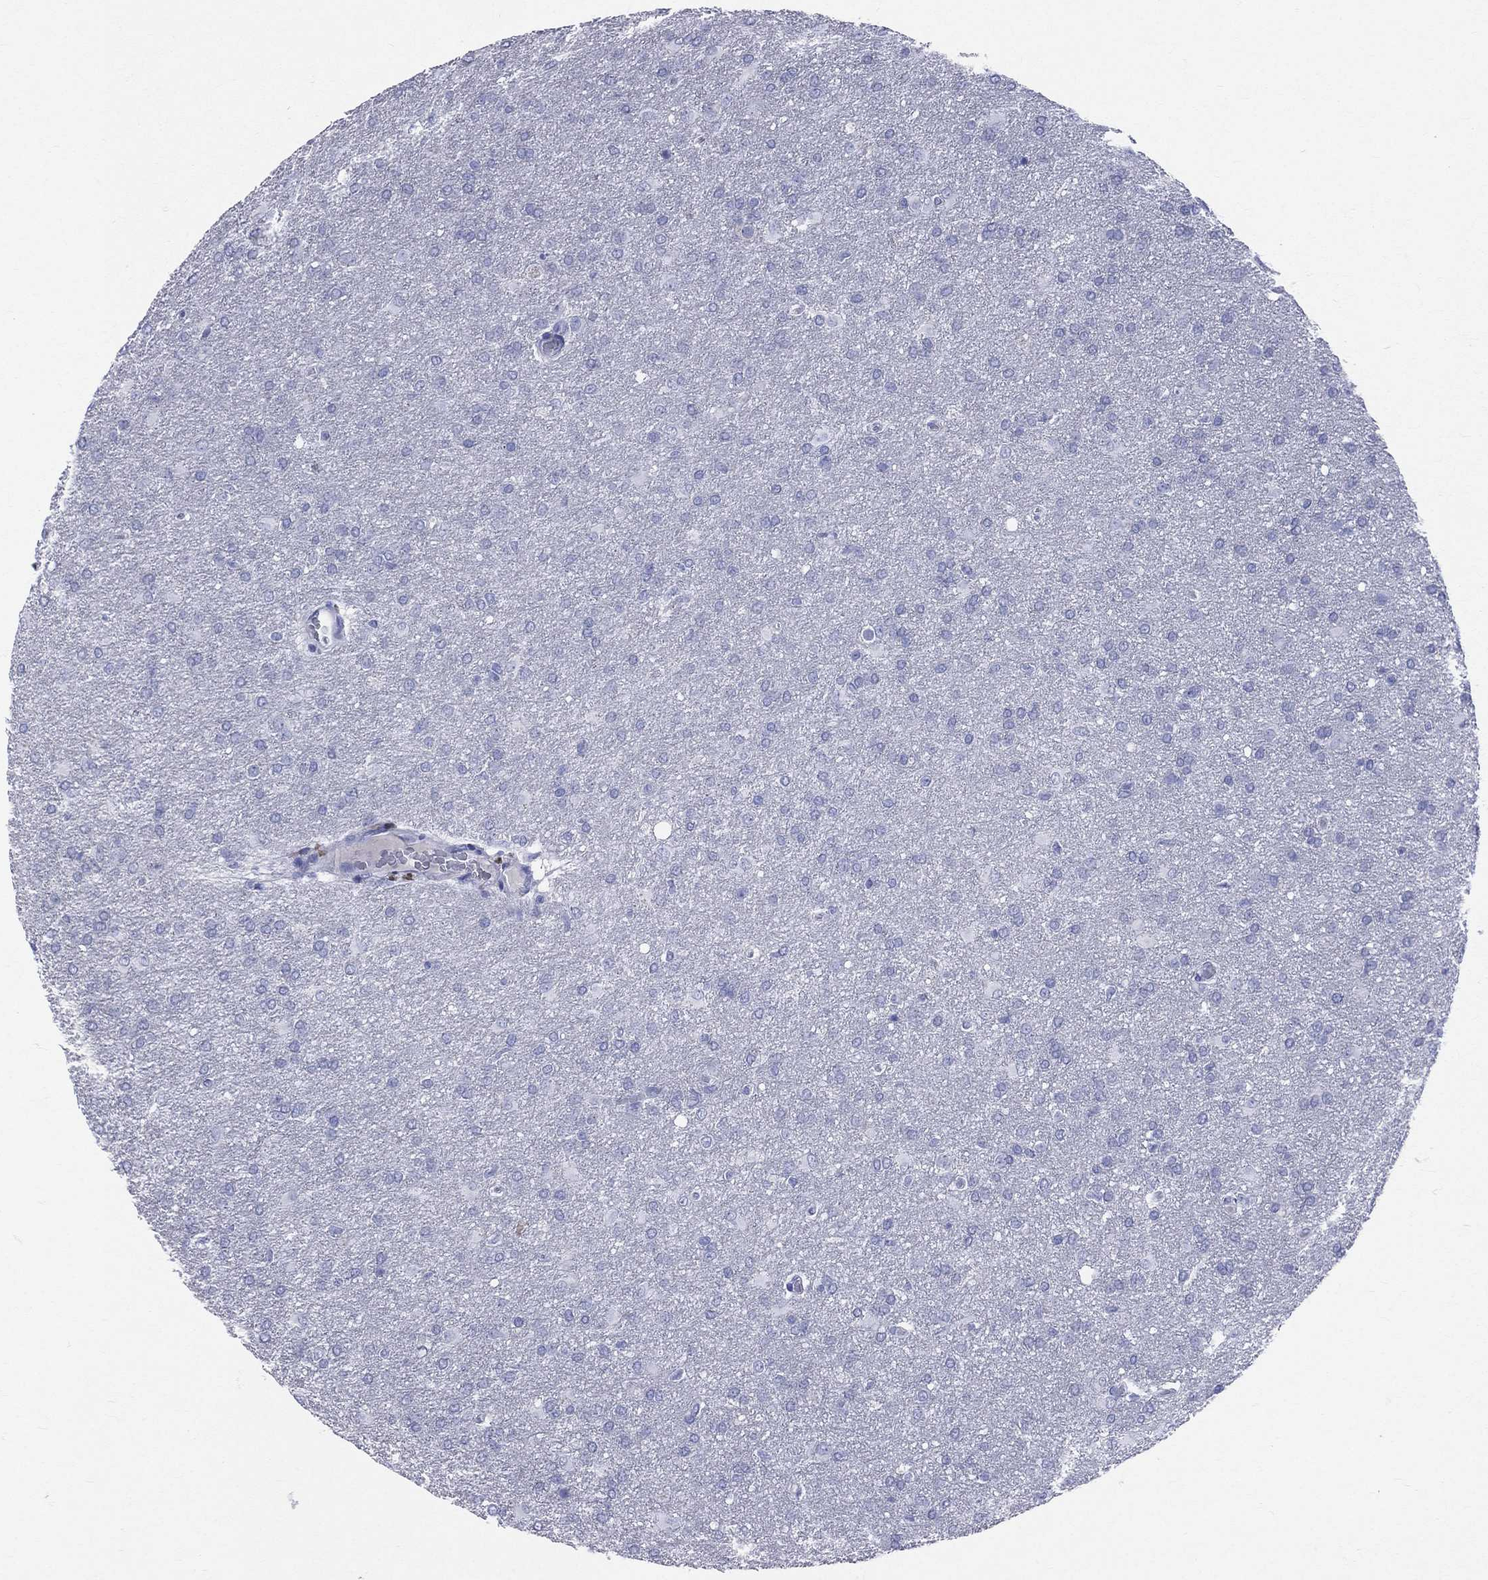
{"staining": {"intensity": "negative", "quantity": "none", "location": "none"}, "tissue": "glioma", "cell_type": "Tumor cells", "image_type": "cancer", "snomed": [{"axis": "morphology", "description": "Glioma, malignant, High grade"}, {"axis": "topography", "description": "Brain"}], "caption": "Tumor cells are negative for brown protein staining in glioma.", "gene": "CYLC1", "patient": {"sex": "male", "age": 68}}